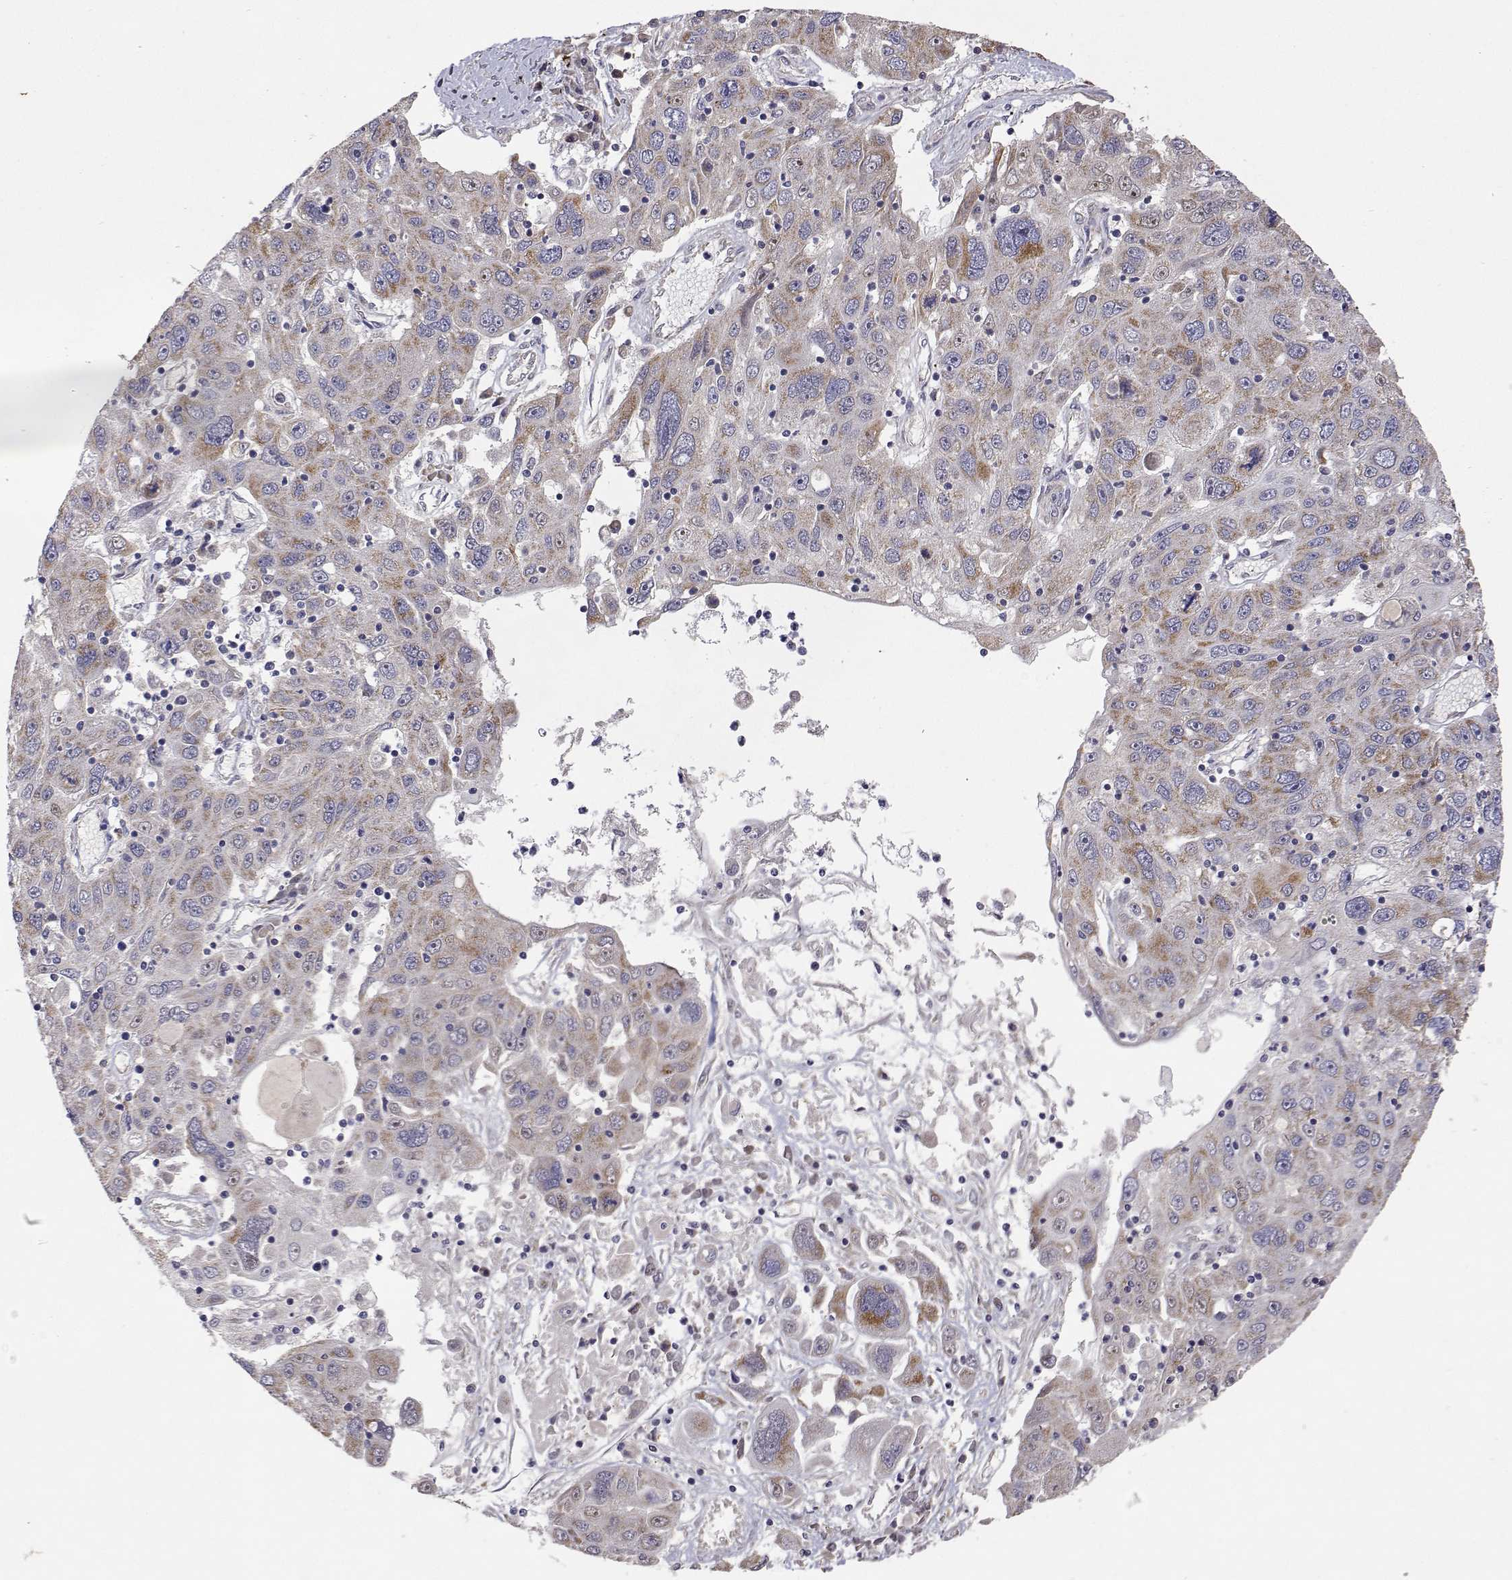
{"staining": {"intensity": "weak", "quantity": "25%-75%", "location": "cytoplasmic/membranous"}, "tissue": "stomach cancer", "cell_type": "Tumor cells", "image_type": "cancer", "snomed": [{"axis": "morphology", "description": "Adenocarcinoma, NOS"}, {"axis": "topography", "description": "Stomach"}], "caption": "An image of human adenocarcinoma (stomach) stained for a protein displays weak cytoplasmic/membranous brown staining in tumor cells.", "gene": "MRPL3", "patient": {"sex": "male", "age": 56}}